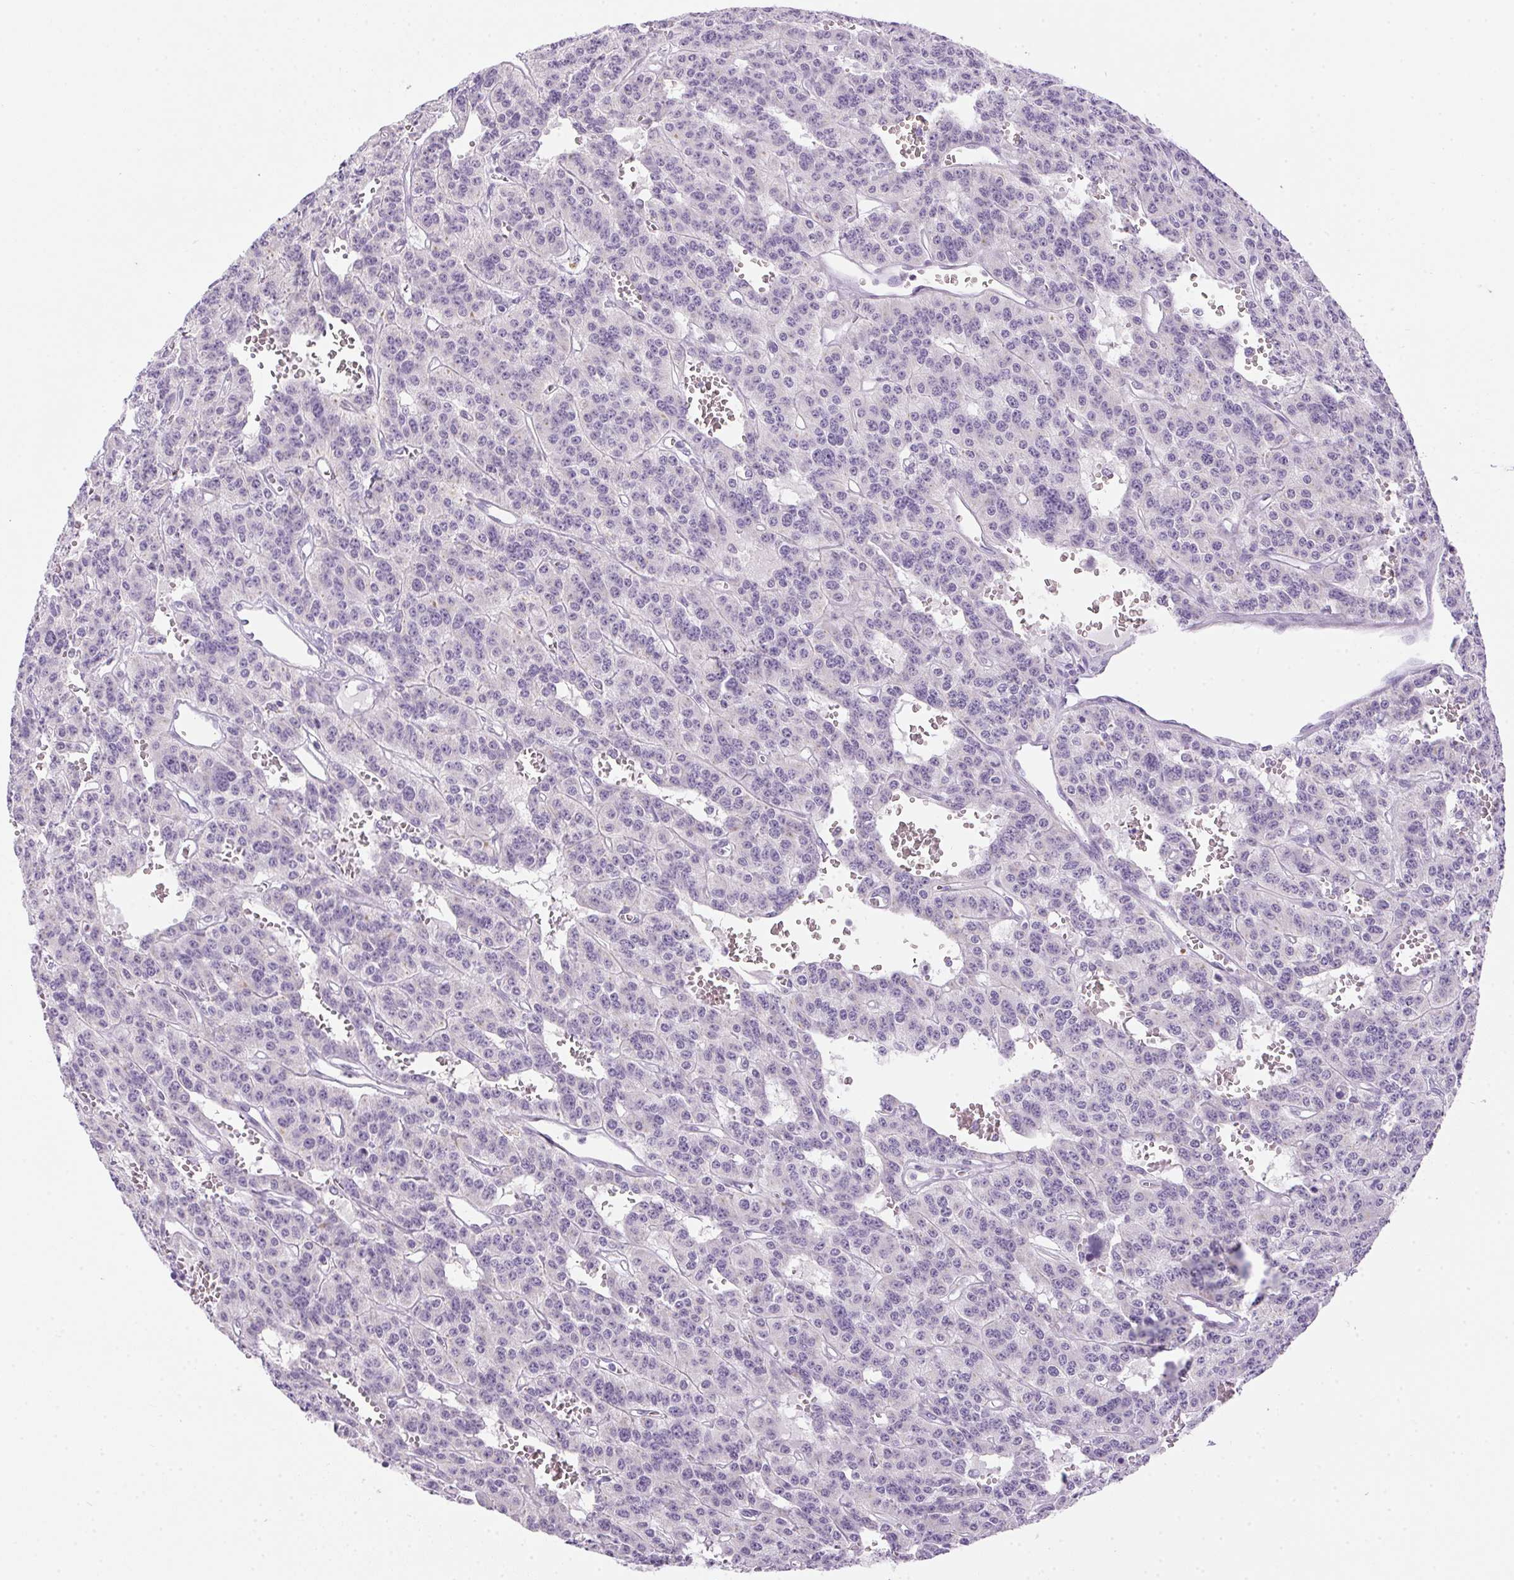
{"staining": {"intensity": "negative", "quantity": "none", "location": "none"}, "tissue": "carcinoid", "cell_type": "Tumor cells", "image_type": "cancer", "snomed": [{"axis": "morphology", "description": "Carcinoid, malignant, NOS"}, {"axis": "topography", "description": "Lung"}], "caption": "Immunohistochemical staining of malignant carcinoid shows no significant staining in tumor cells. The staining is performed using DAB brown chromogen with nuclei counter-stained in using hematoxylin.", "gene": "POPDC2", "patient": {"sex": "female", "age": 71}}